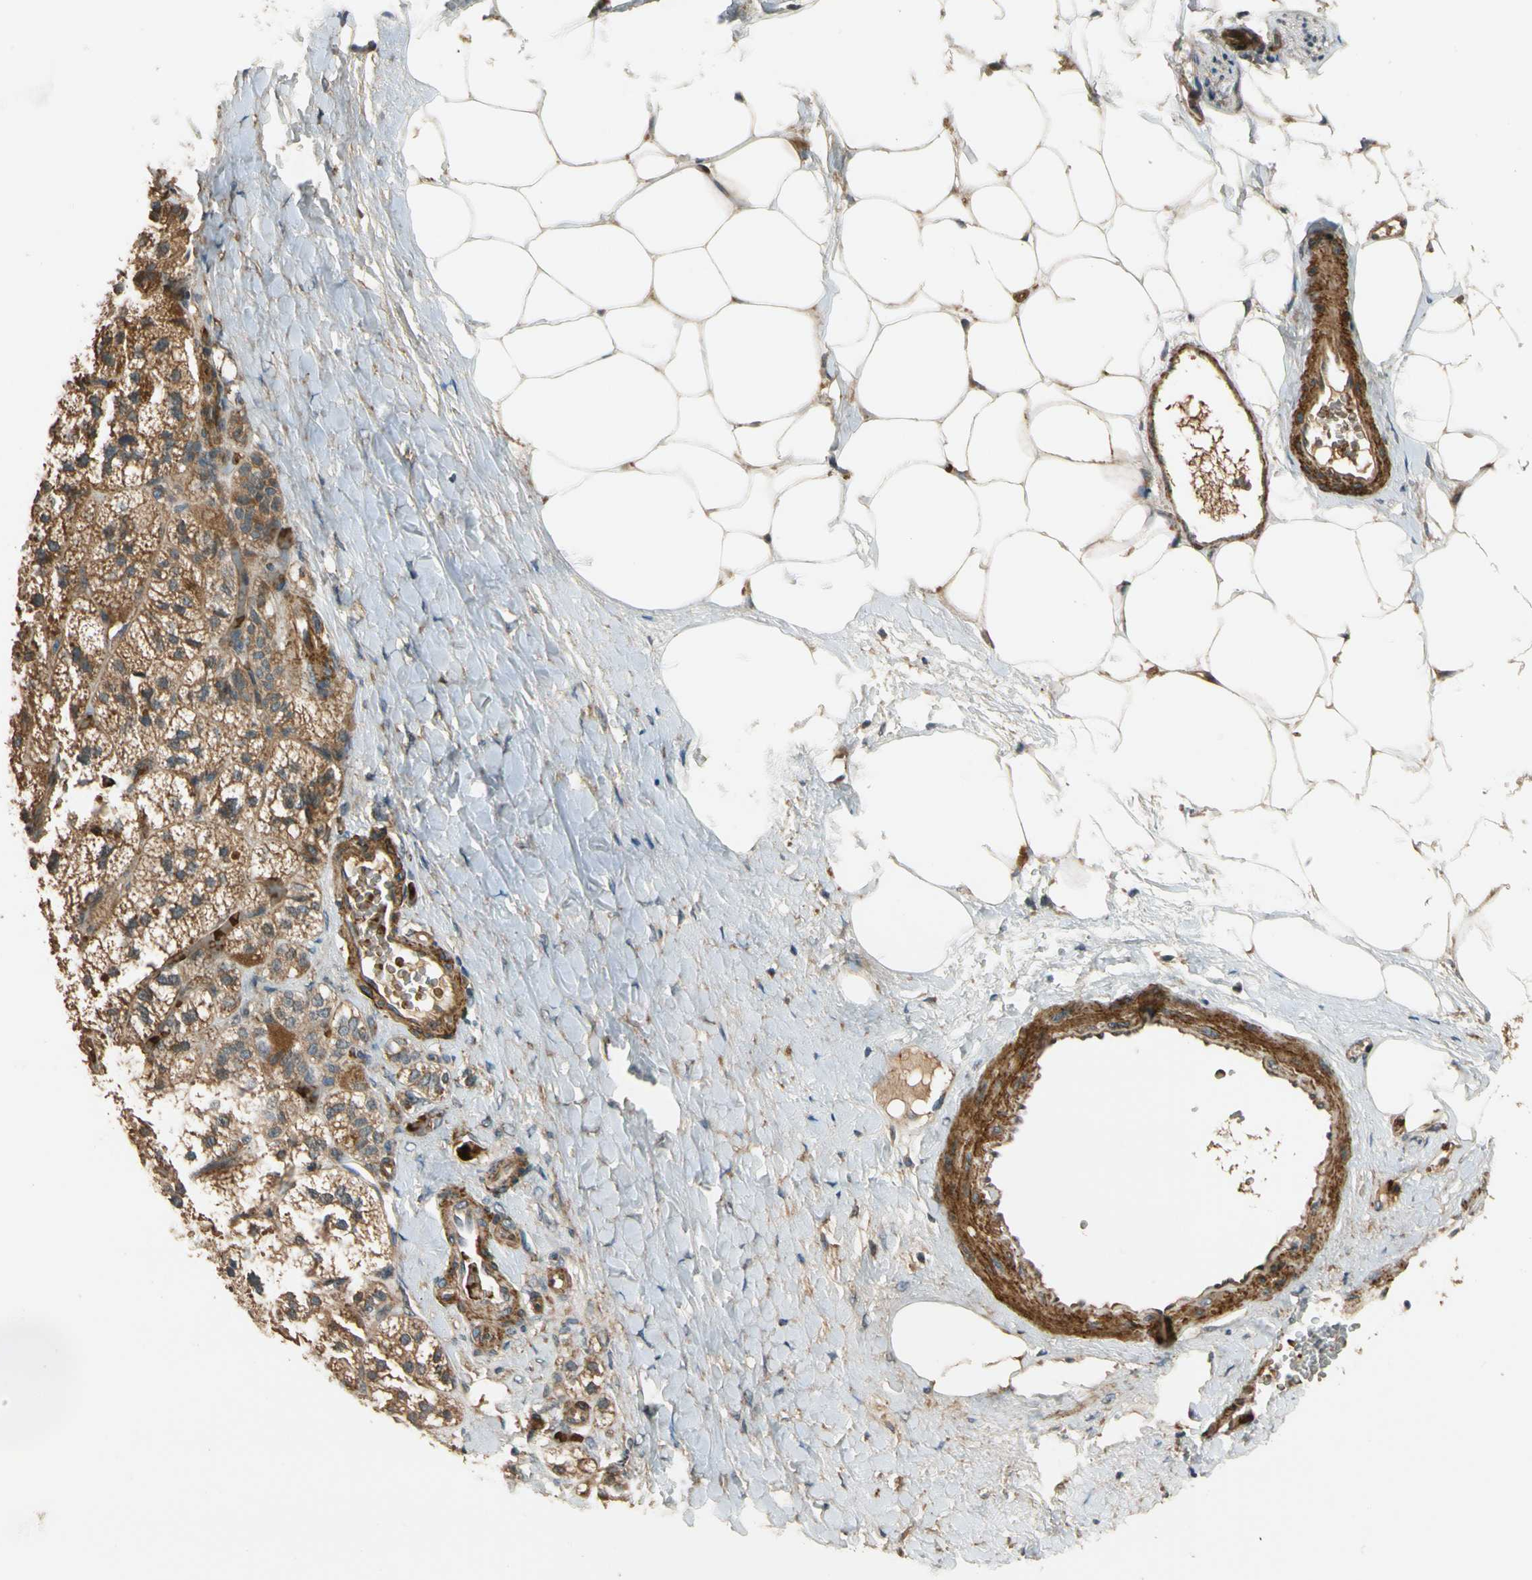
{"staining": {"intensity": "moderate", "quantity": ">75%", "location": "cytoplasmic/membranous"}, "tissue": "adrenal gland", "cell_type": "Glandular cells", "image_type": "normal", "snomed": [{"axis": "morphology", "description": "Normal tissue, NOS"}, {"axis": "topography", "description": "Adrenal gland"}], "caption": "Moderate cytoplasmic/membranous protein staining is appreciated in about >75% of glandular cells in adrenal gland.", "gene": "MST1R", "patient": {"sex": "male", "age": 57}}